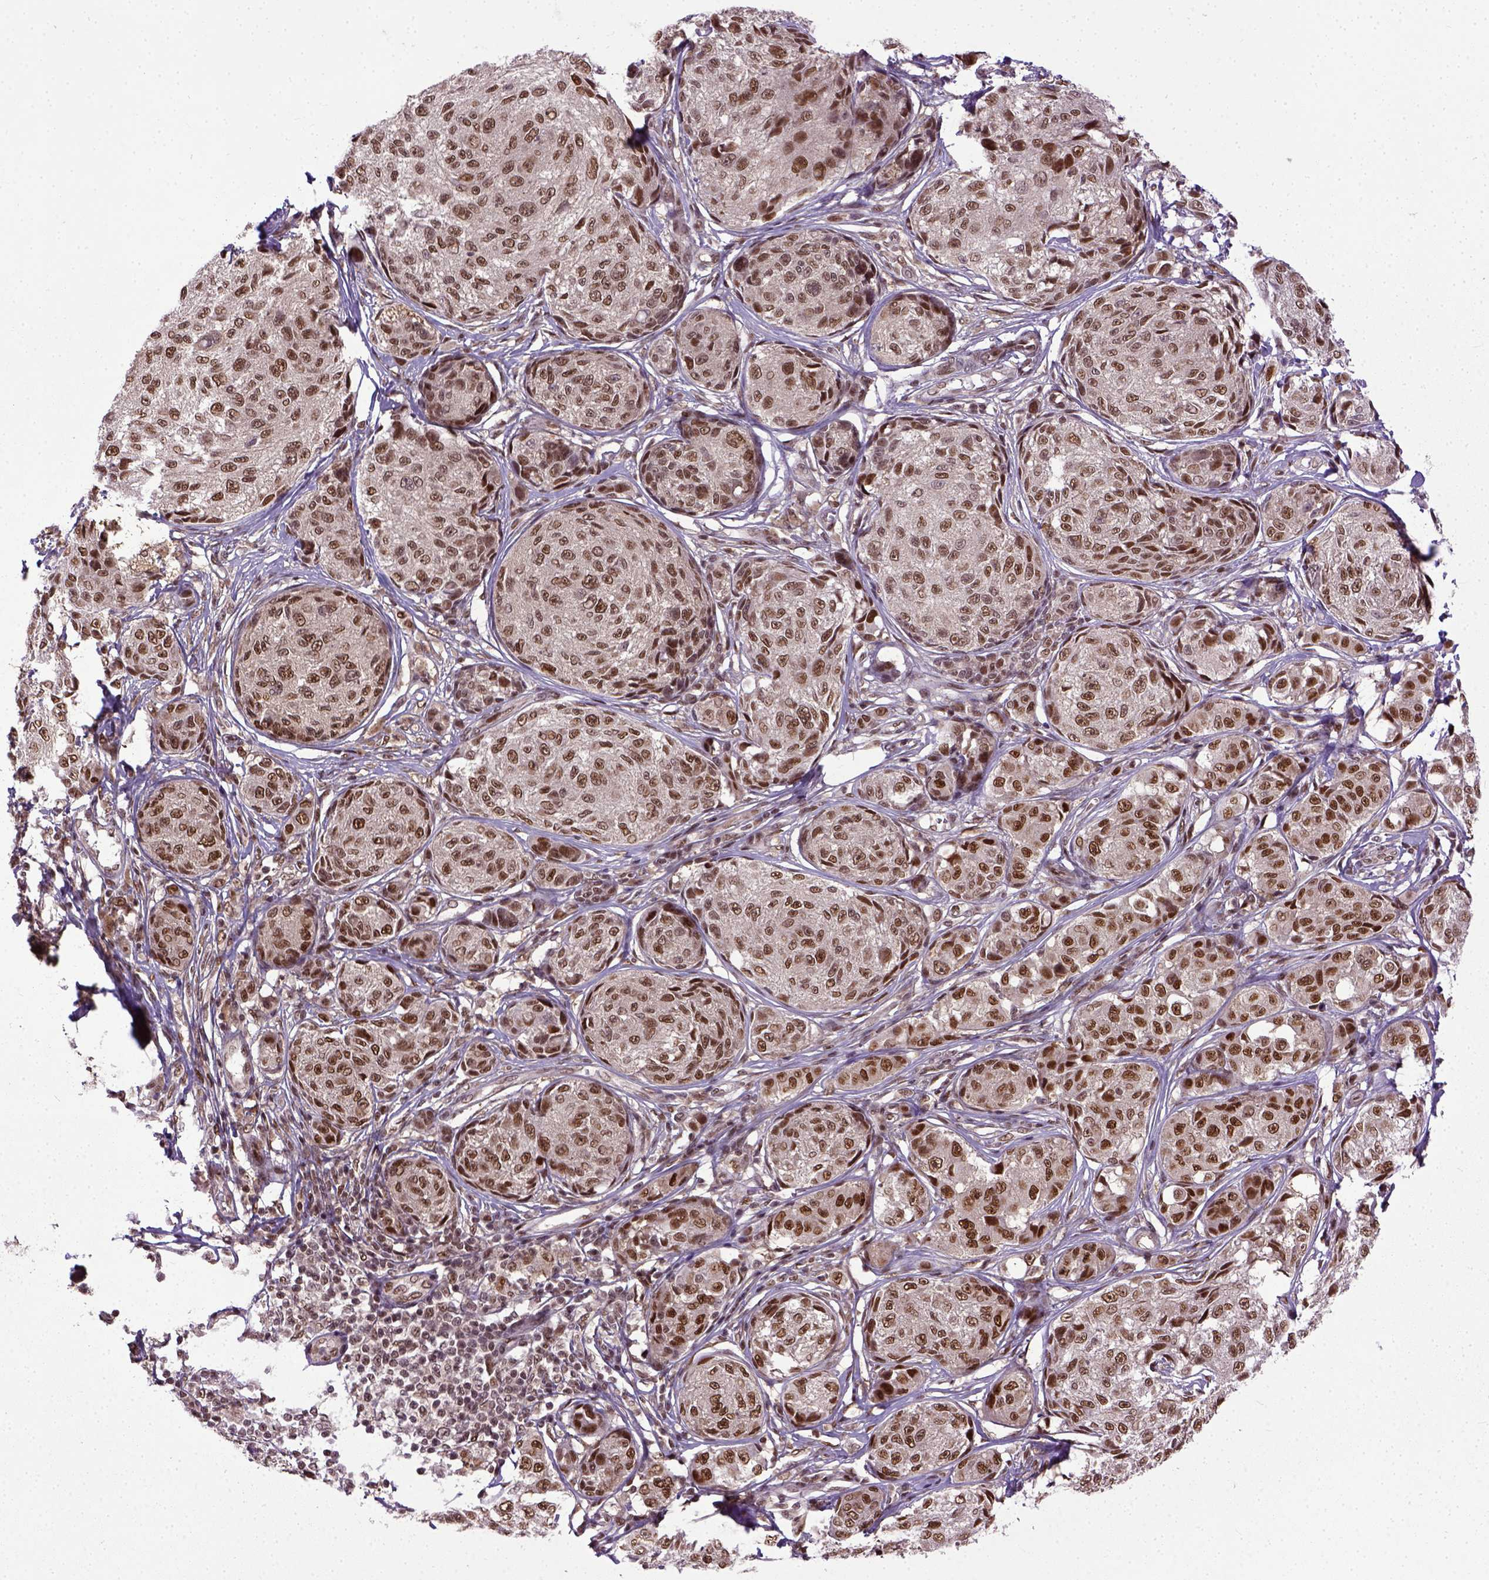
{"staining": {"intensity": "moderate", "quantity": ">75%", "location": "nuclear"}, "tissue": "melanoma", "cell_type": "Tumor cells", "image_type": "cancer", "snomed": [{"axis": "morphology", "description": "Malignant melanoma, NOS"}, {"axis": "topography", "description": "Skin"}], "caption": "Moderate nuclear positivity is present in approximately >75% of tumor cells in malignant melanoma. (DAB (3,3'-diaminobenzidine) IHC, brown staining for protein, blue staining for nuclei).", "gene": "UBA3", "patient": {"sex": "male", "age": 61}}